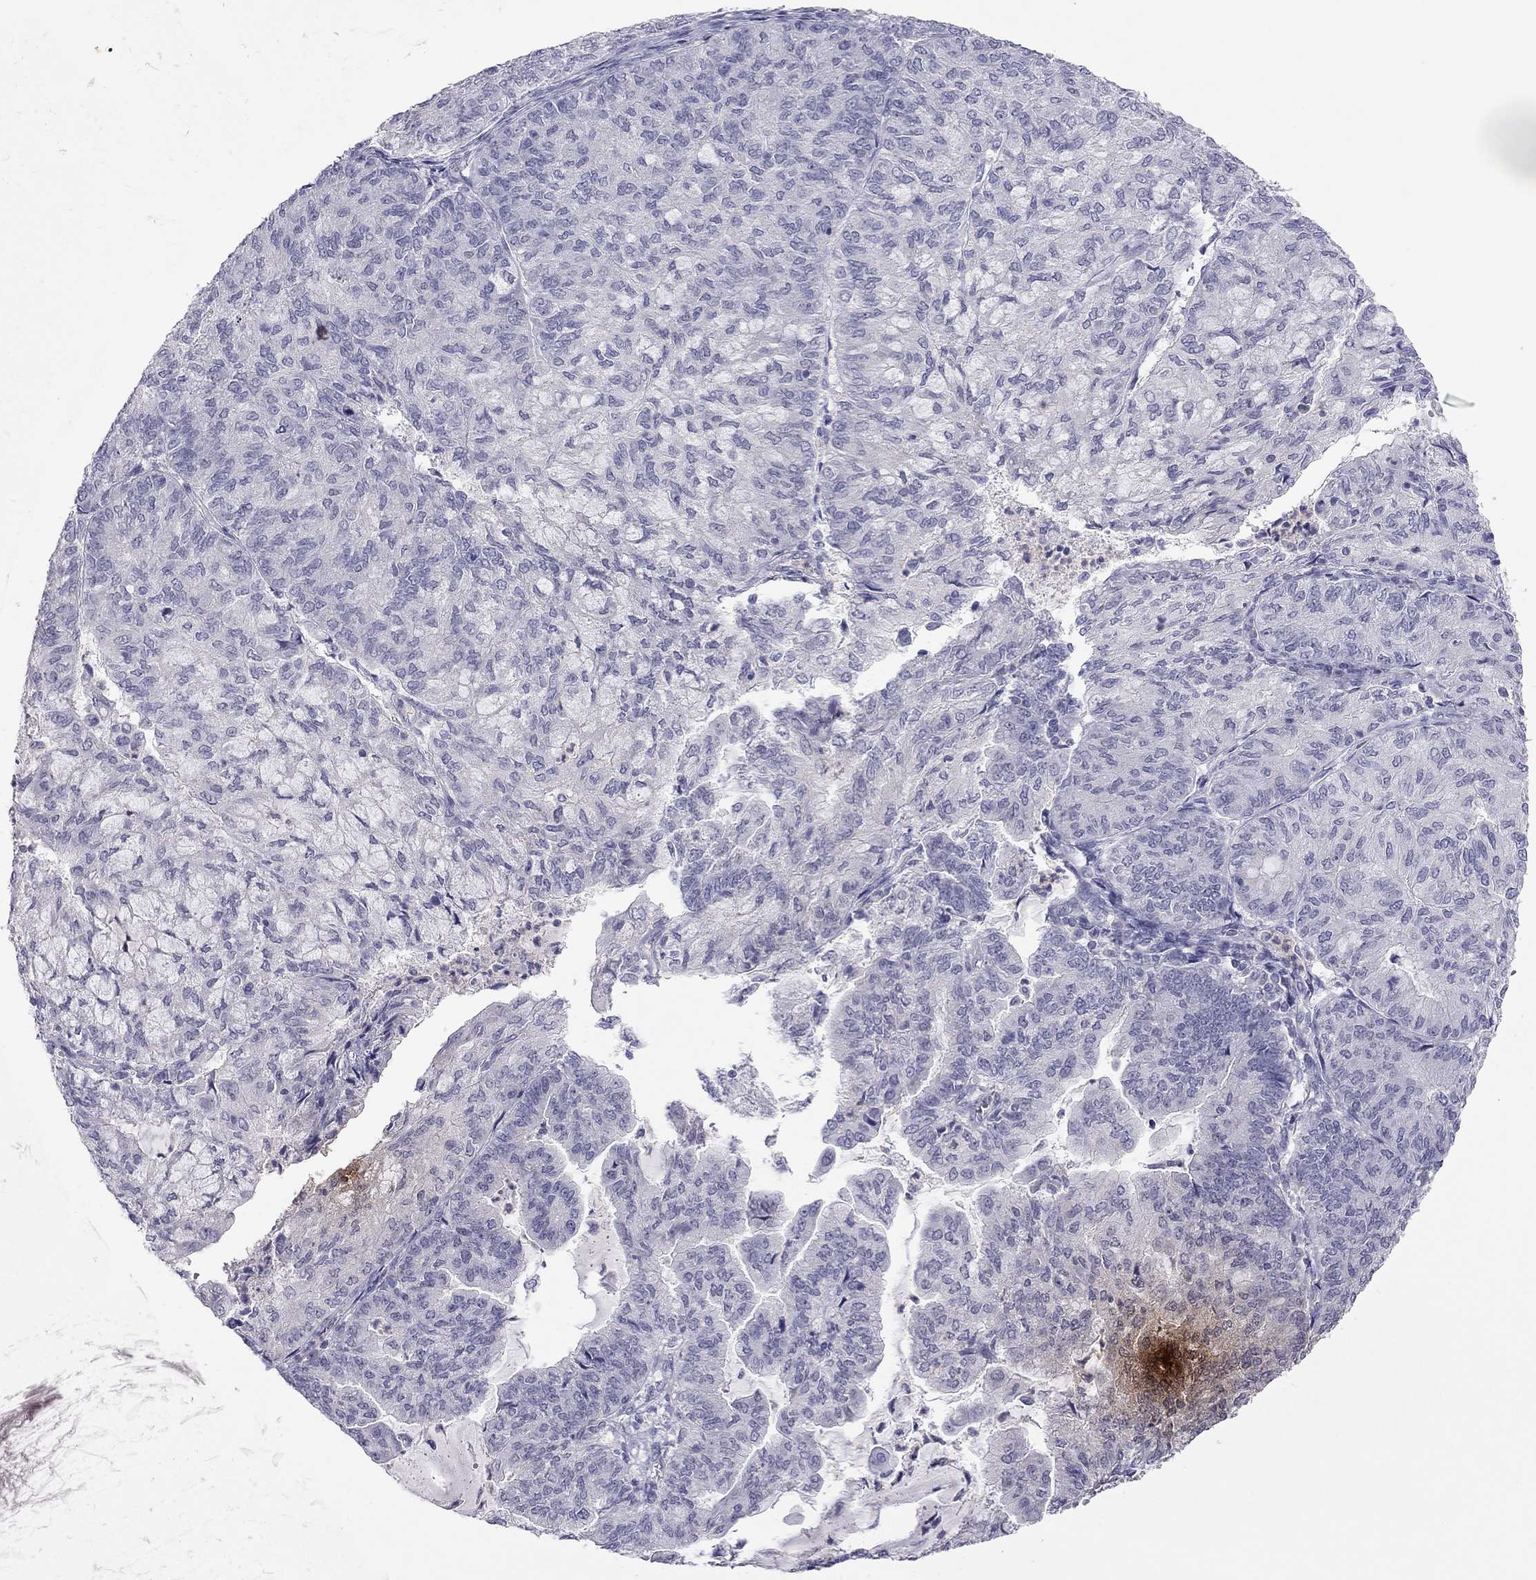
{"staining": {"intensity": "negative", "quantity": "none", "location": "none"}, "tissue": "endometrial cancer", "cell_type": "Tumor cells", "image_type": "cancer", "snomed": [{"axis": "morphology", "description": "Adenocarcinoma, NOS"}, {"axis": "topography", "description": "Endometrium"}], "caption": "DAB (3,3'-diaminobenzidine) immunohistochemical staining of human endometrial cancer (adenocarcinoma) displays no significant positivity in tumor cells.", "gene": "ADORA2A", "patient": {"sex": "female", "age": 82}}